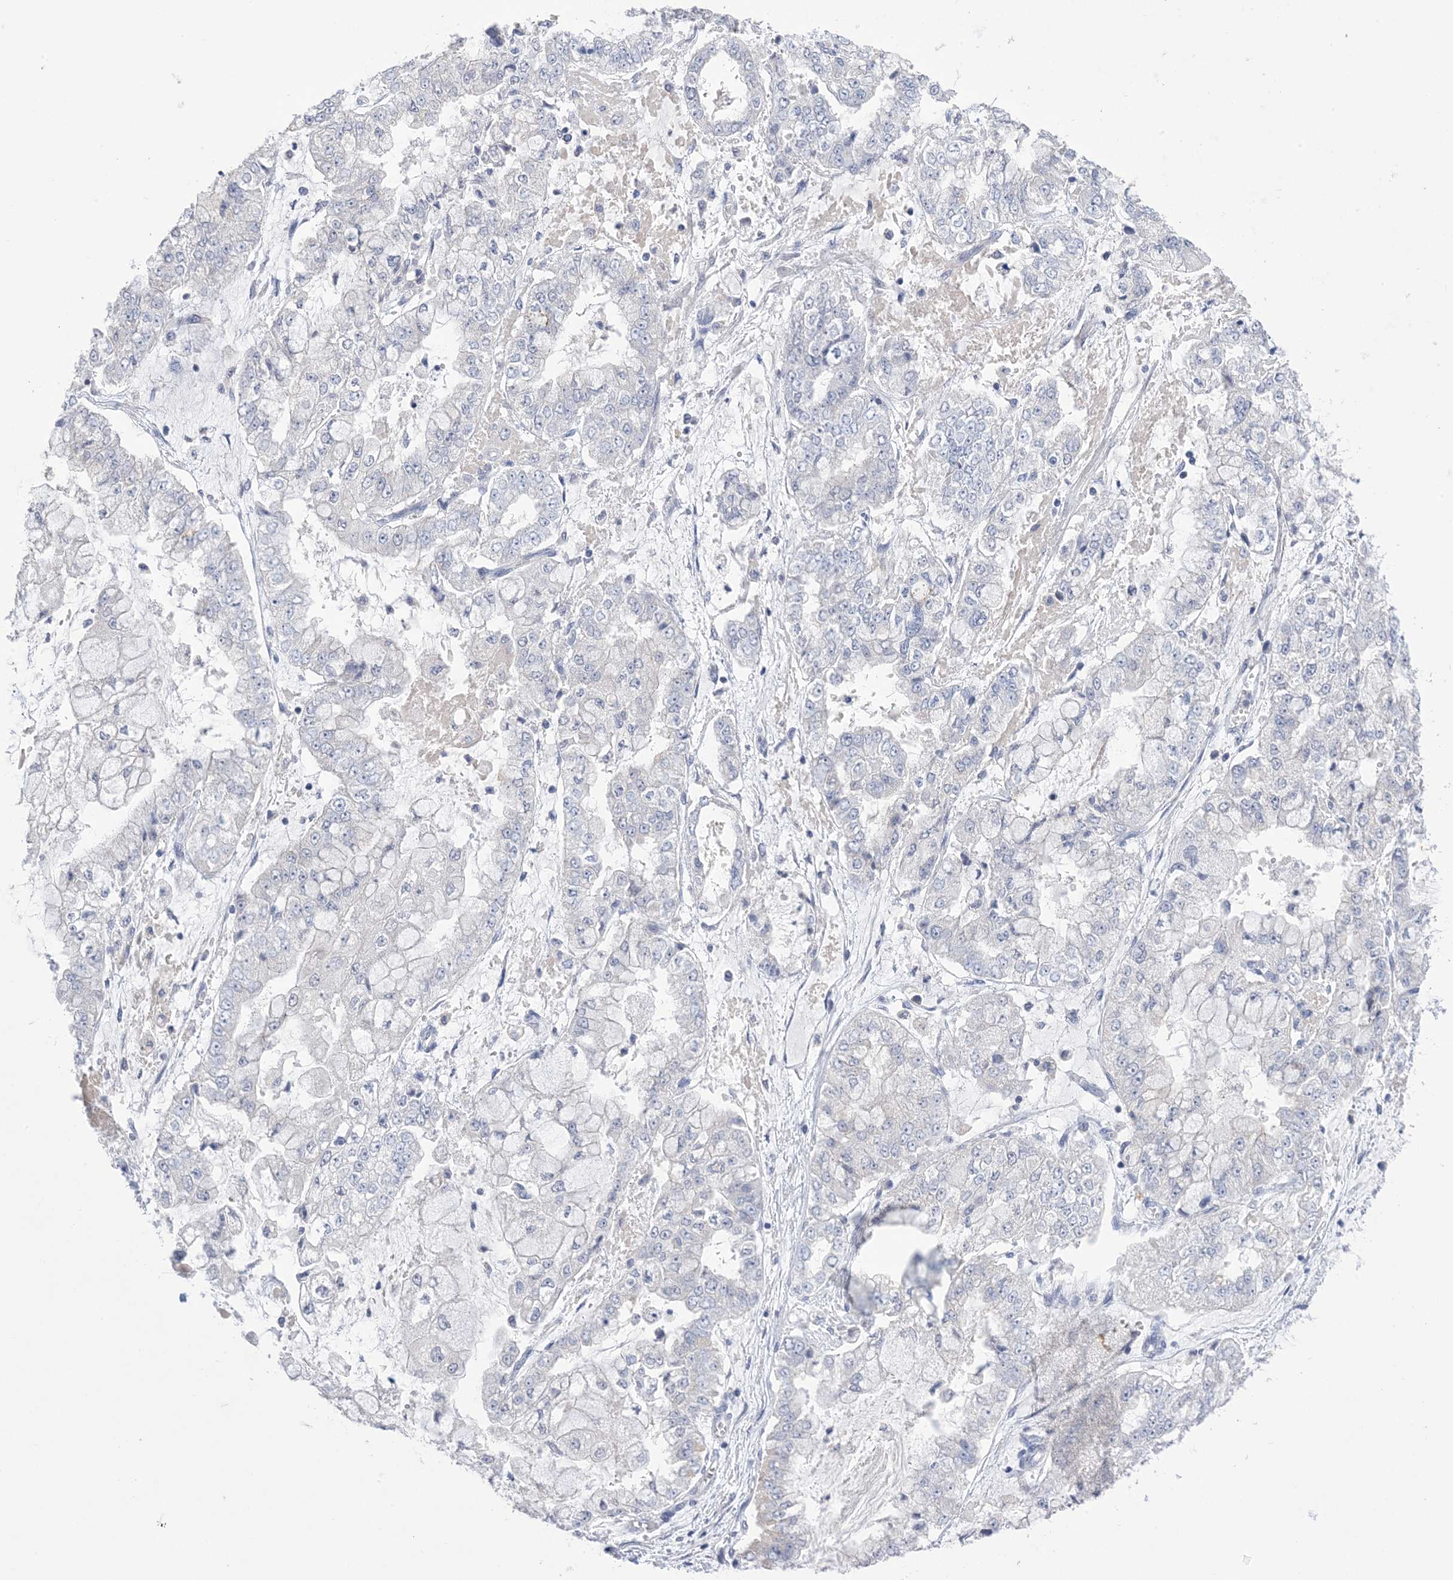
{"staining": {"intensity": "negative", "quantity": "none", "location": "none"}, "tissue": "stomach cancer", "cell_type": "Tumor cells", "image_type": "cancer", "snomed": [{"axis": "morphology", "description": "Adenocarcinoma, NOS"}, {"axis": "topography", "description": "Stomach"}], "caption": "Human stomach cancer stained for a protein using immunohistochemistry (IHC) demonstrates no expression in tumor cells.", "gene": "DSC3", "patient": {"sex": "male", "age": 76}}